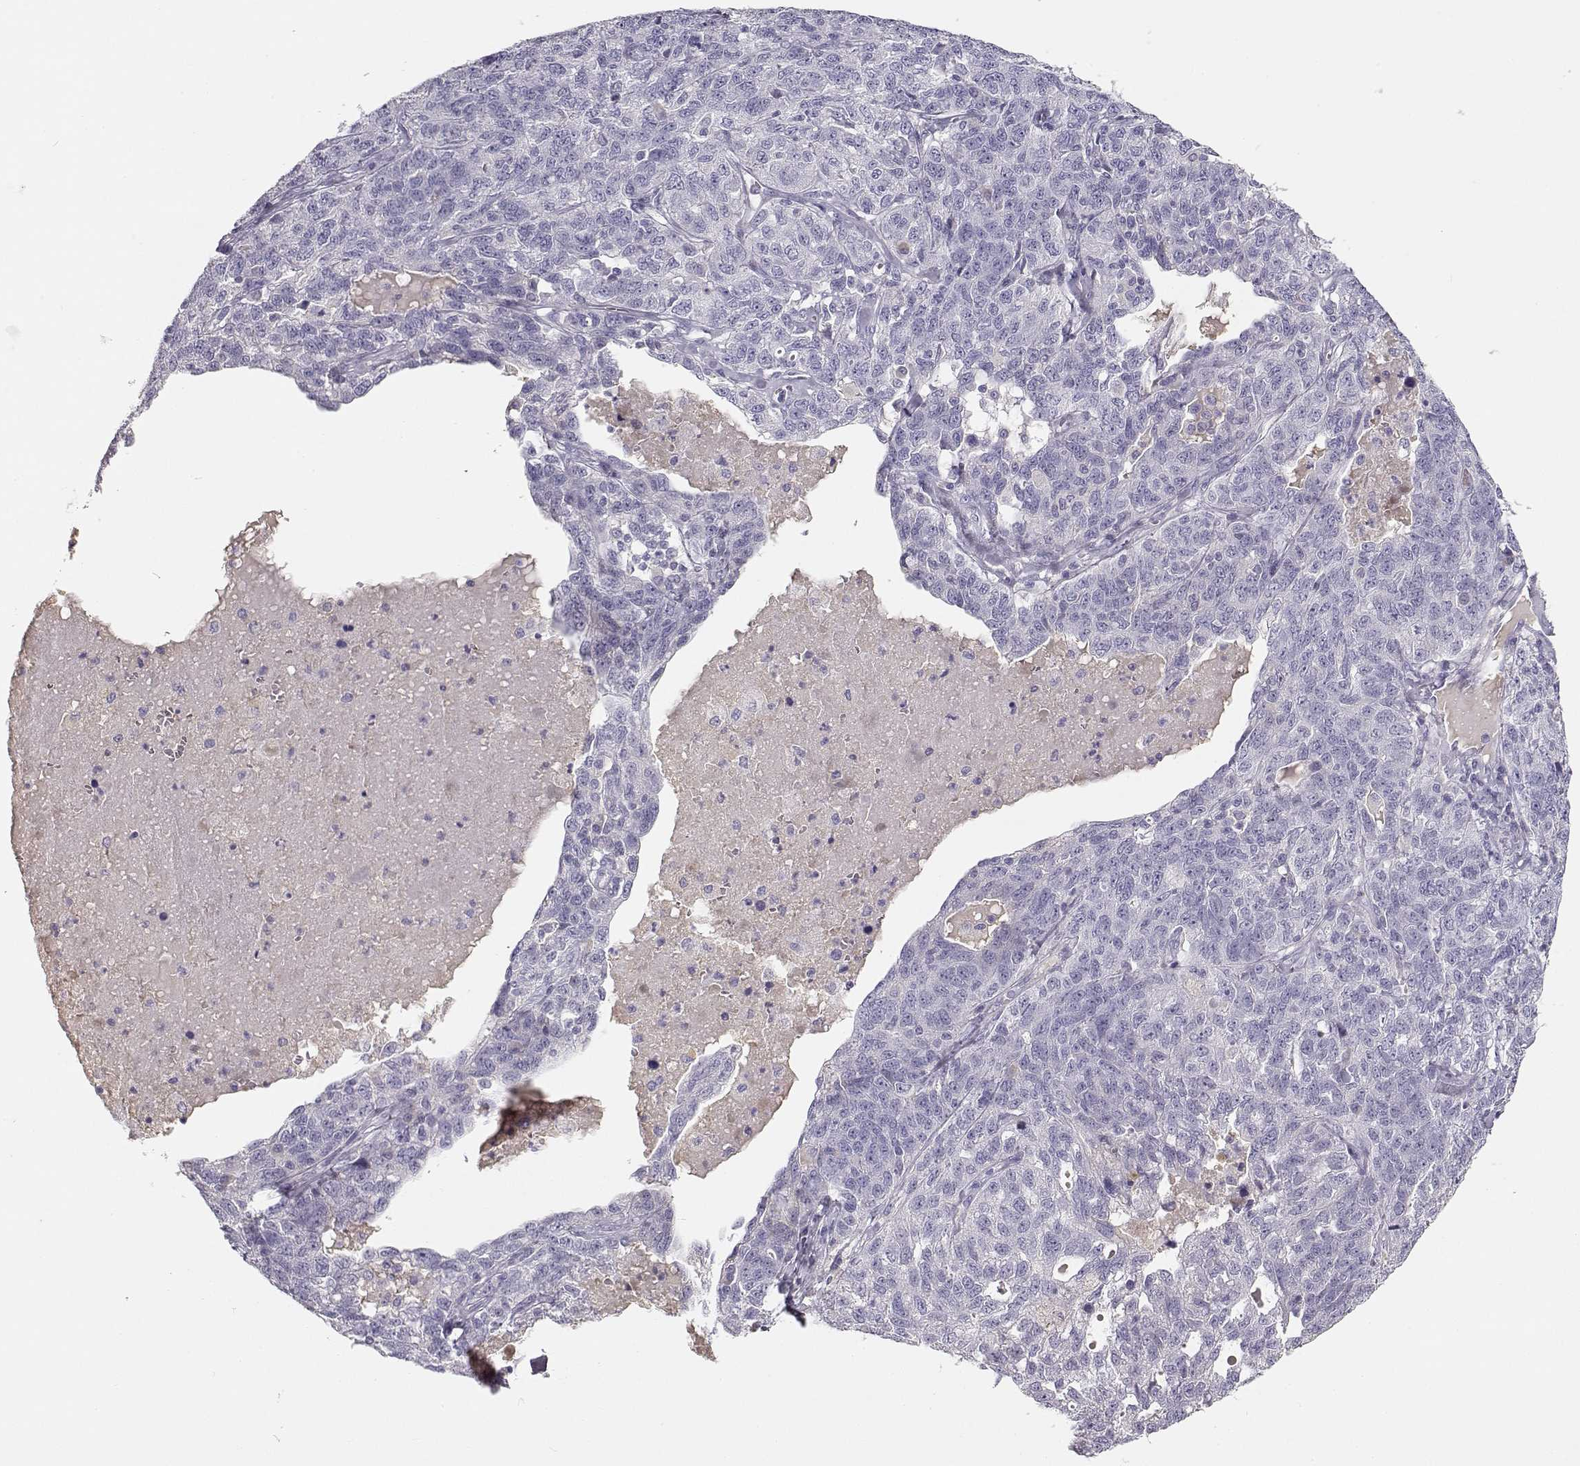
{"staining": {"intensity": "negative", "quantity": "none", "location": "none"}, "tissue": "ovarian cancer", "cell_type": "Tumor cells", "image_type": "cancer", "snomed": [{"axis": "morphology", "description": "Cystadenocarcinoma, serous, NOS"}, {"axis": "topography", "description": "Ovary"}], "caption": "Protein analysis of ovarian cancer (serous cystadenocarcinoma) demonstrates no significant expression in tumor cells. The staining was performed using DAB (3,3'-diaminobenzidine) to visualize the protein expression in brown, while the nuclei were stained in blue with hematoxylin (Magnification: 20x).", "gene": "SLCO6A1", "patient": {"sex": "female", "age": 71}}